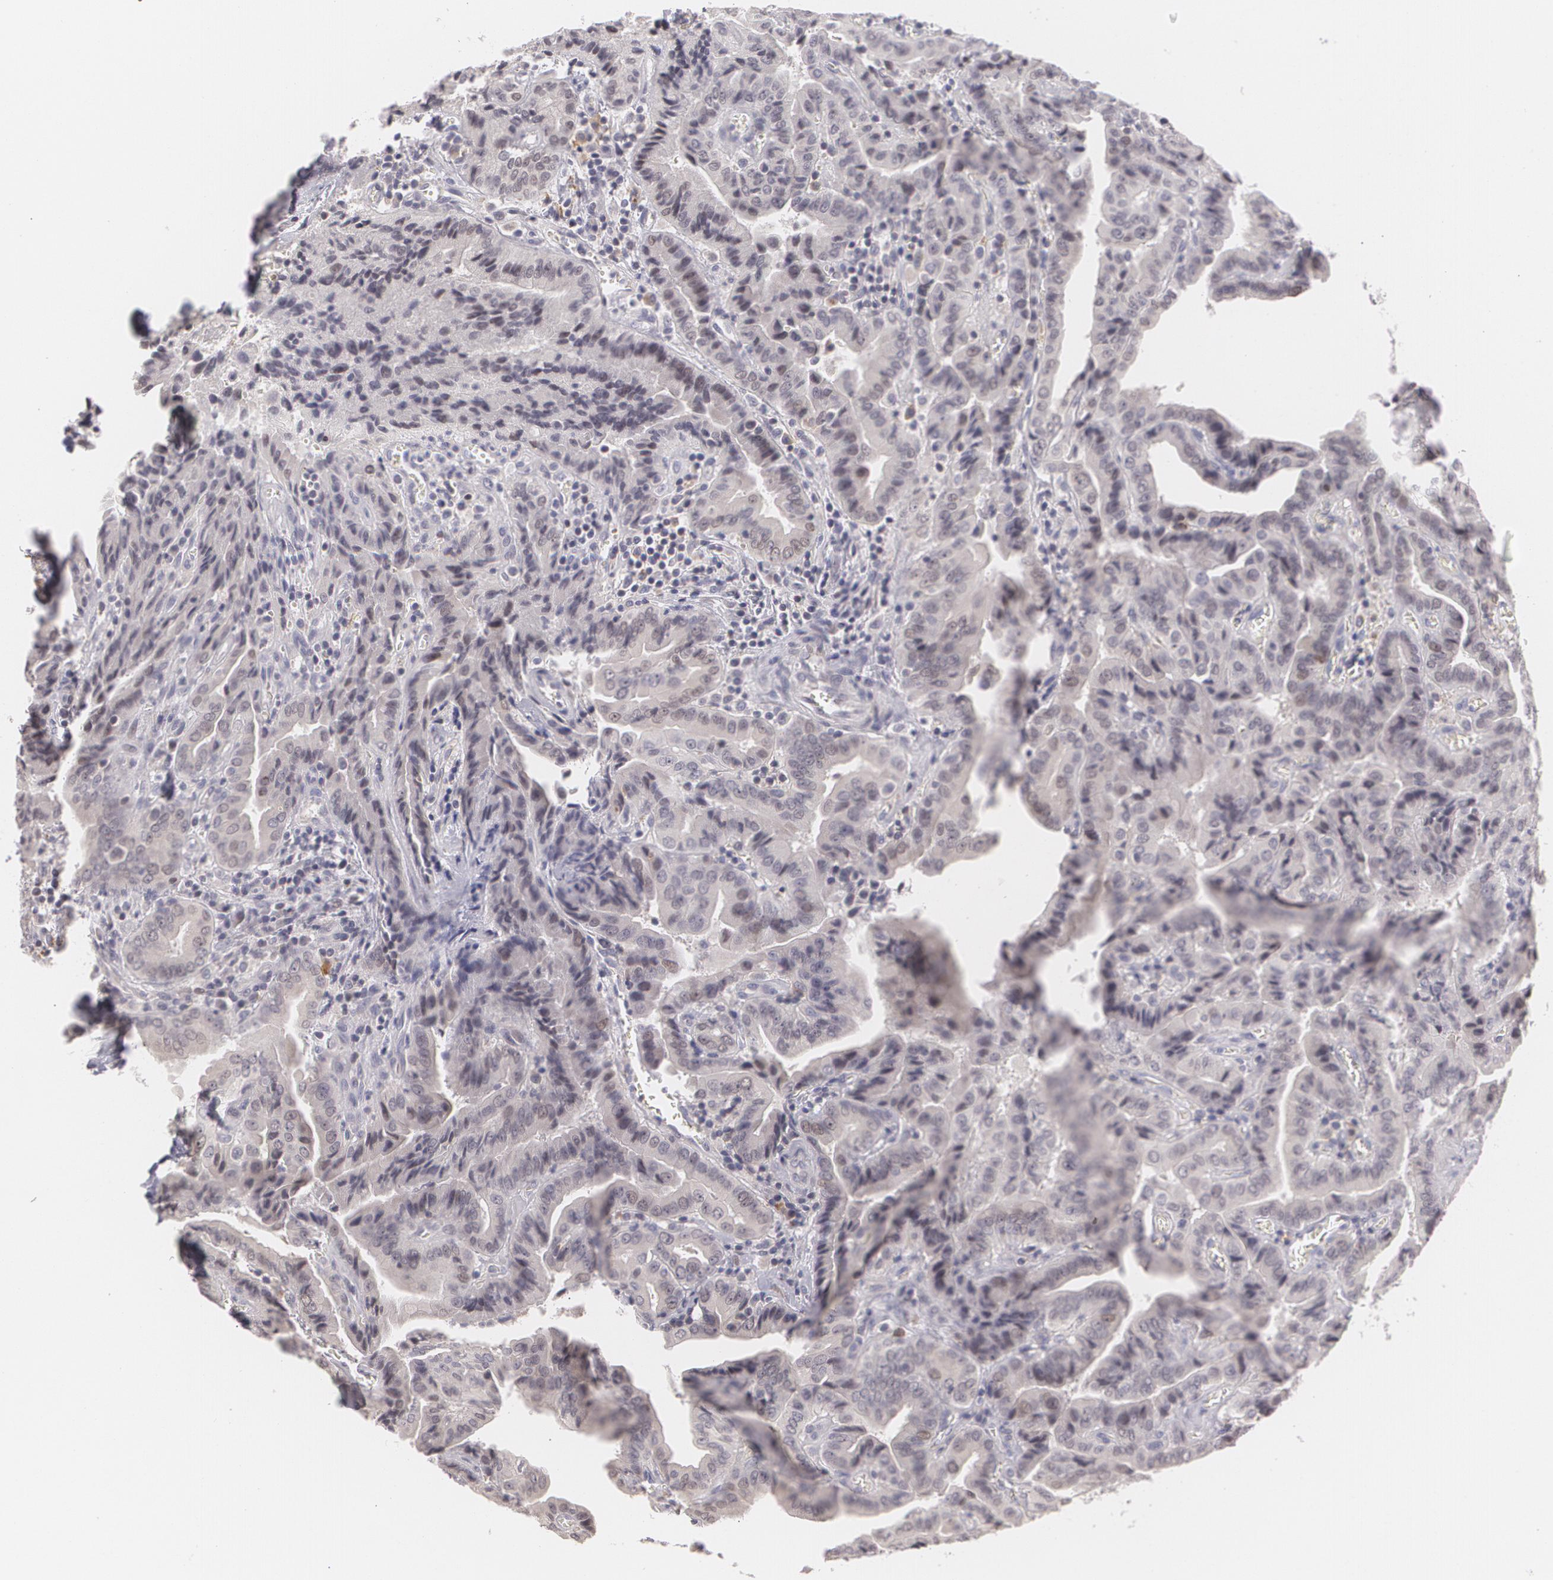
{"staining": {"intensity": "negative", "quantity": "none", "location": "none"}, "tissue": "thyroid cancer", "cell_type": "Tumor cells", "image_type": "cancer", "snomed": [{"axis": "morphology", "description": "Papillary adenocarcinoma, NOS"}, {"axis": "topography", "description": "Thyroid gland"}], "caption": "Tumor cells are negative for protein expression in human thyroid cancer (papillary adenocarcinoma).", "gene": "ZBTB16", "patient": {"sex": "female", "age": 71}}